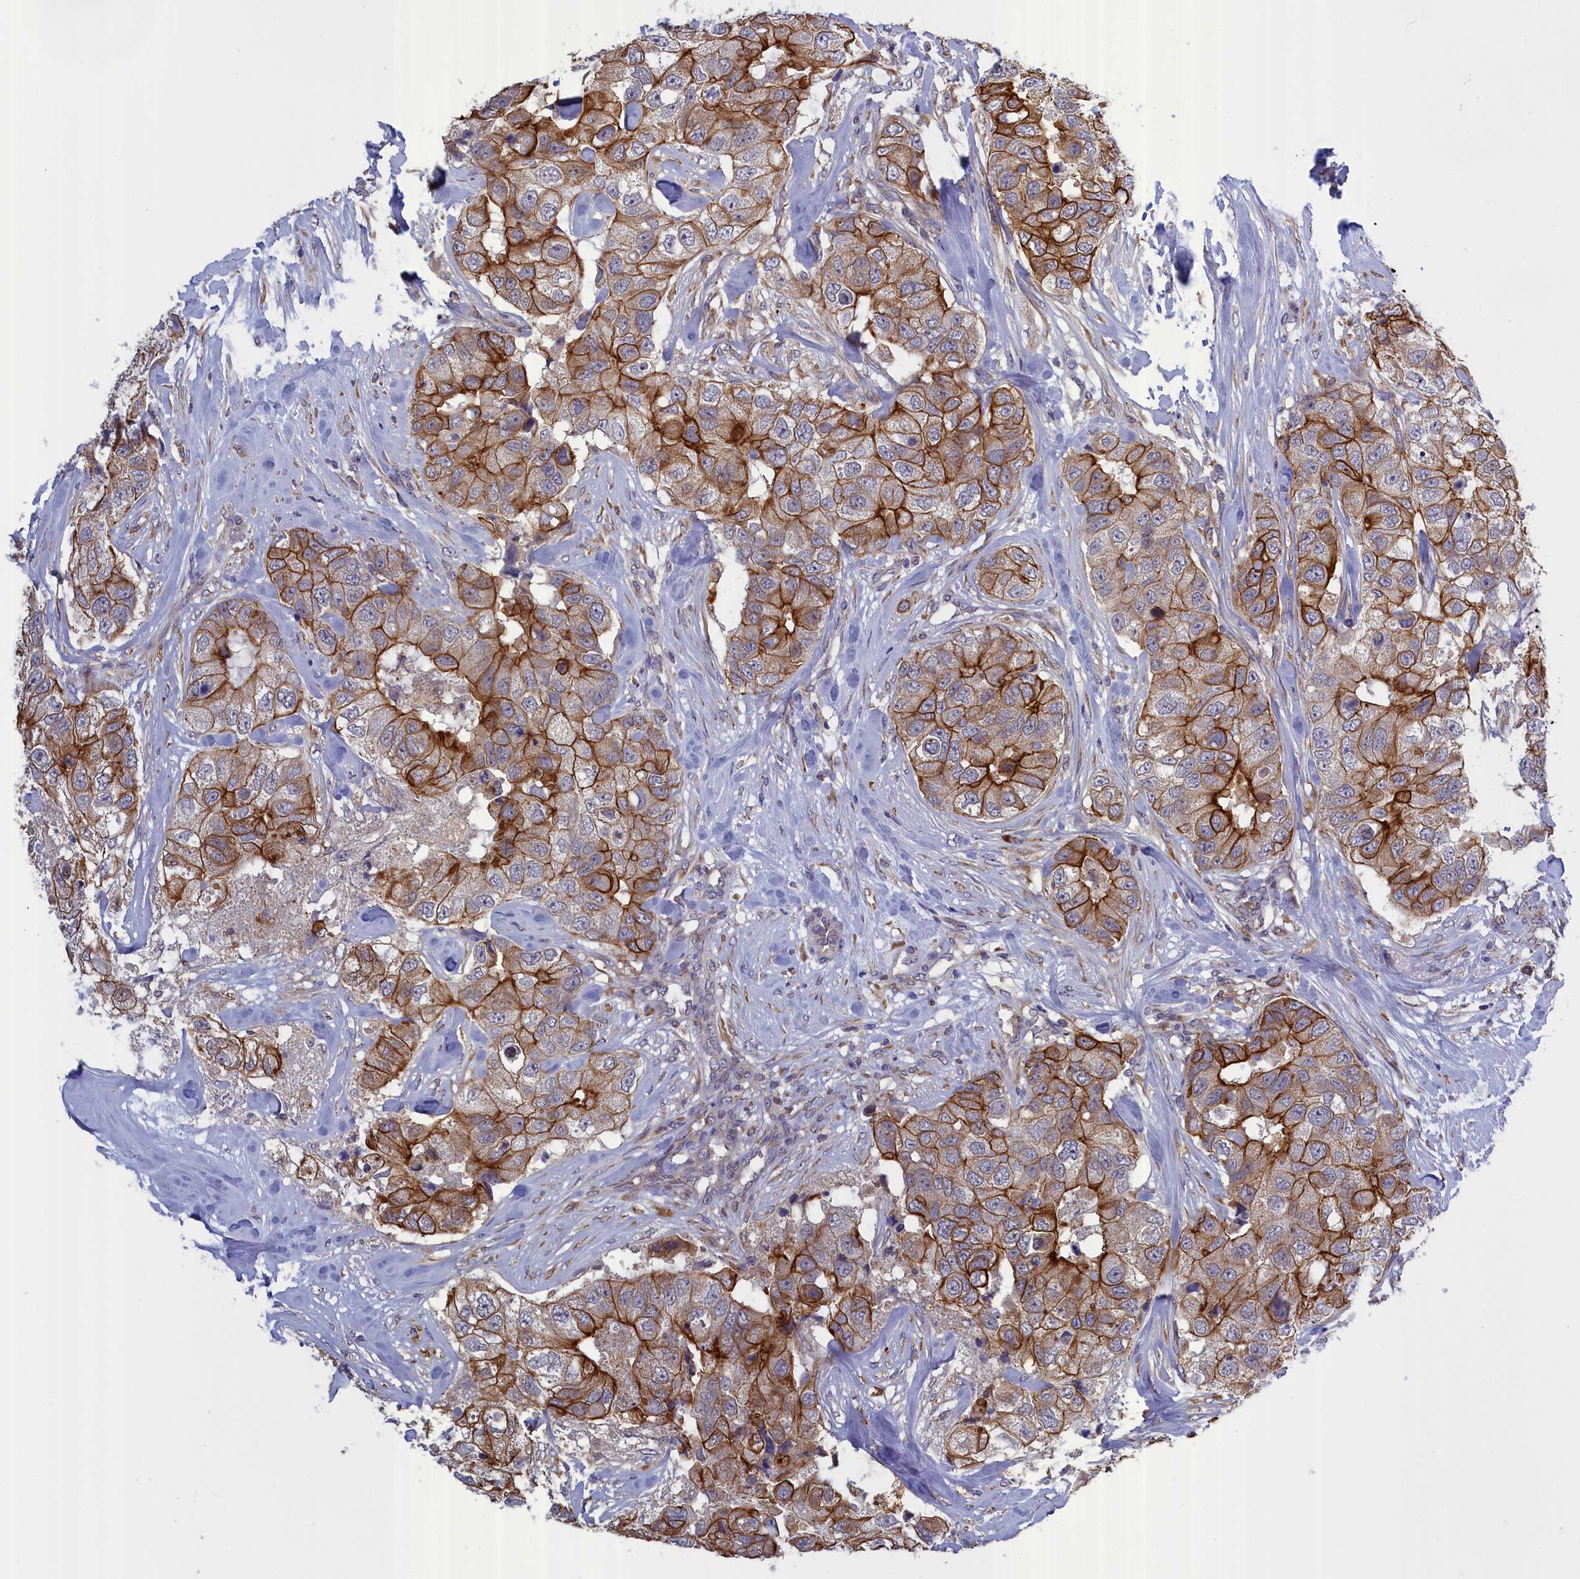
{"staining": {"intensity": "strong", "quantity": ">75%", "location": "cytoplasmic/membranous"}, "tissue": "breast cancer", "cell_type": "Tumor cells", "image_type": "cancer", "snomed": [{"axis": "morphology", "description": "Duct carcinoma"}, {"axis": "topography", "description": "Breast"}], "caption": "Breast cancer tissue shows strong cytoplasmic/membranous staining in approximately >75% of tumor cells, visualized by immunohistochemistry.", "gene": "COL19A1", "patient": {"sex": "female", "age": 62}}